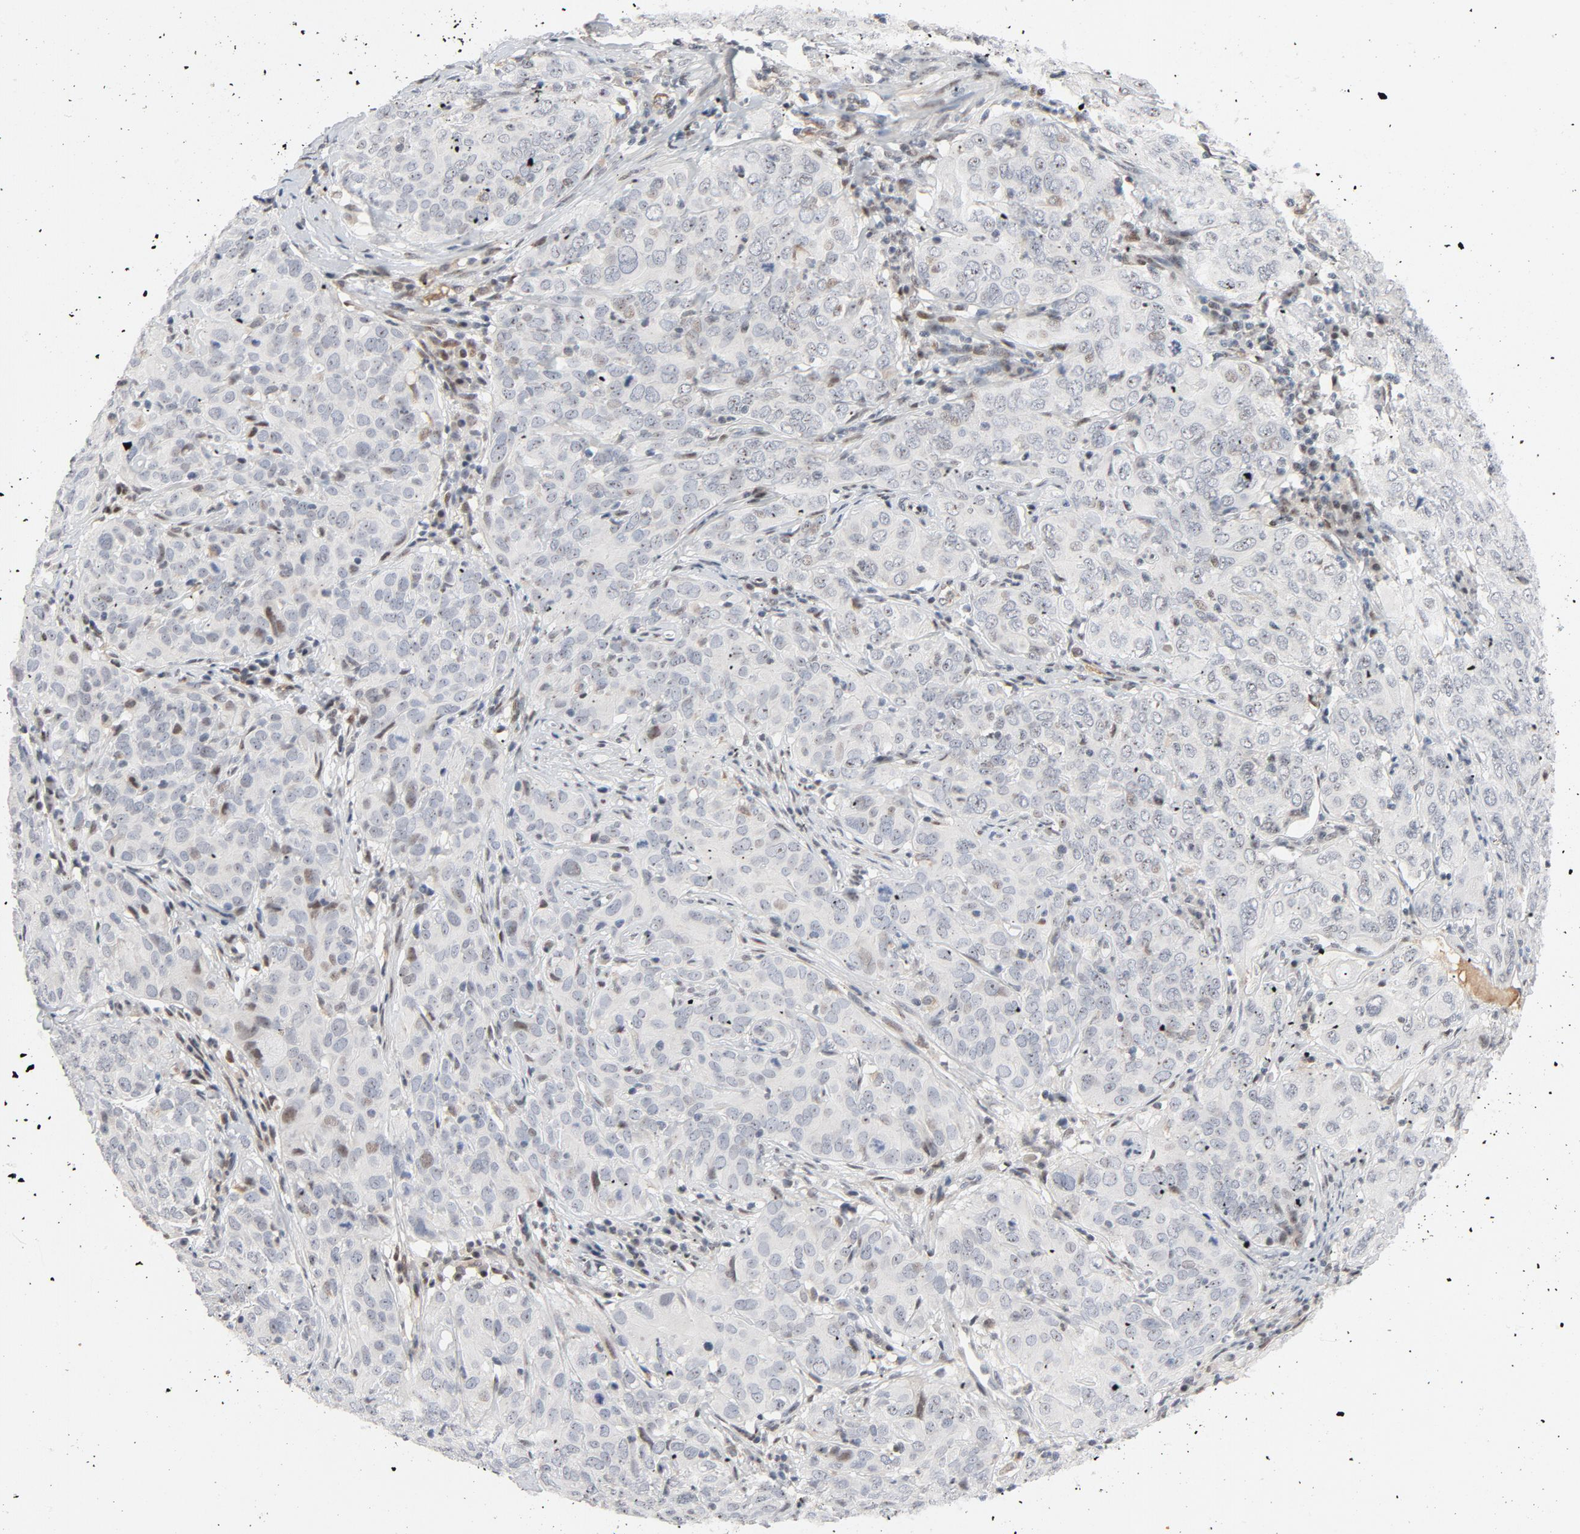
{"staining": {"intensity": "weak", "quantity": "<25%", "location": "nuclear"}, "tissue": "cervical cancer", "cell_type": "Tumor cells", "image_type": "cancer", "snomed": [{"axis": "morphology", "description": "Squamous cell carcinoma, NOS"}, {"axis": "topography", "description": "Cervix"}], "caption": "A micrograph of cervical squamous cell carcinoma stained for a protein reveals no brown staining in tumor cells. Nuclei are stained in blue.", "gene": "FSCB", "patient": {"sex": "female", "age": 38}}